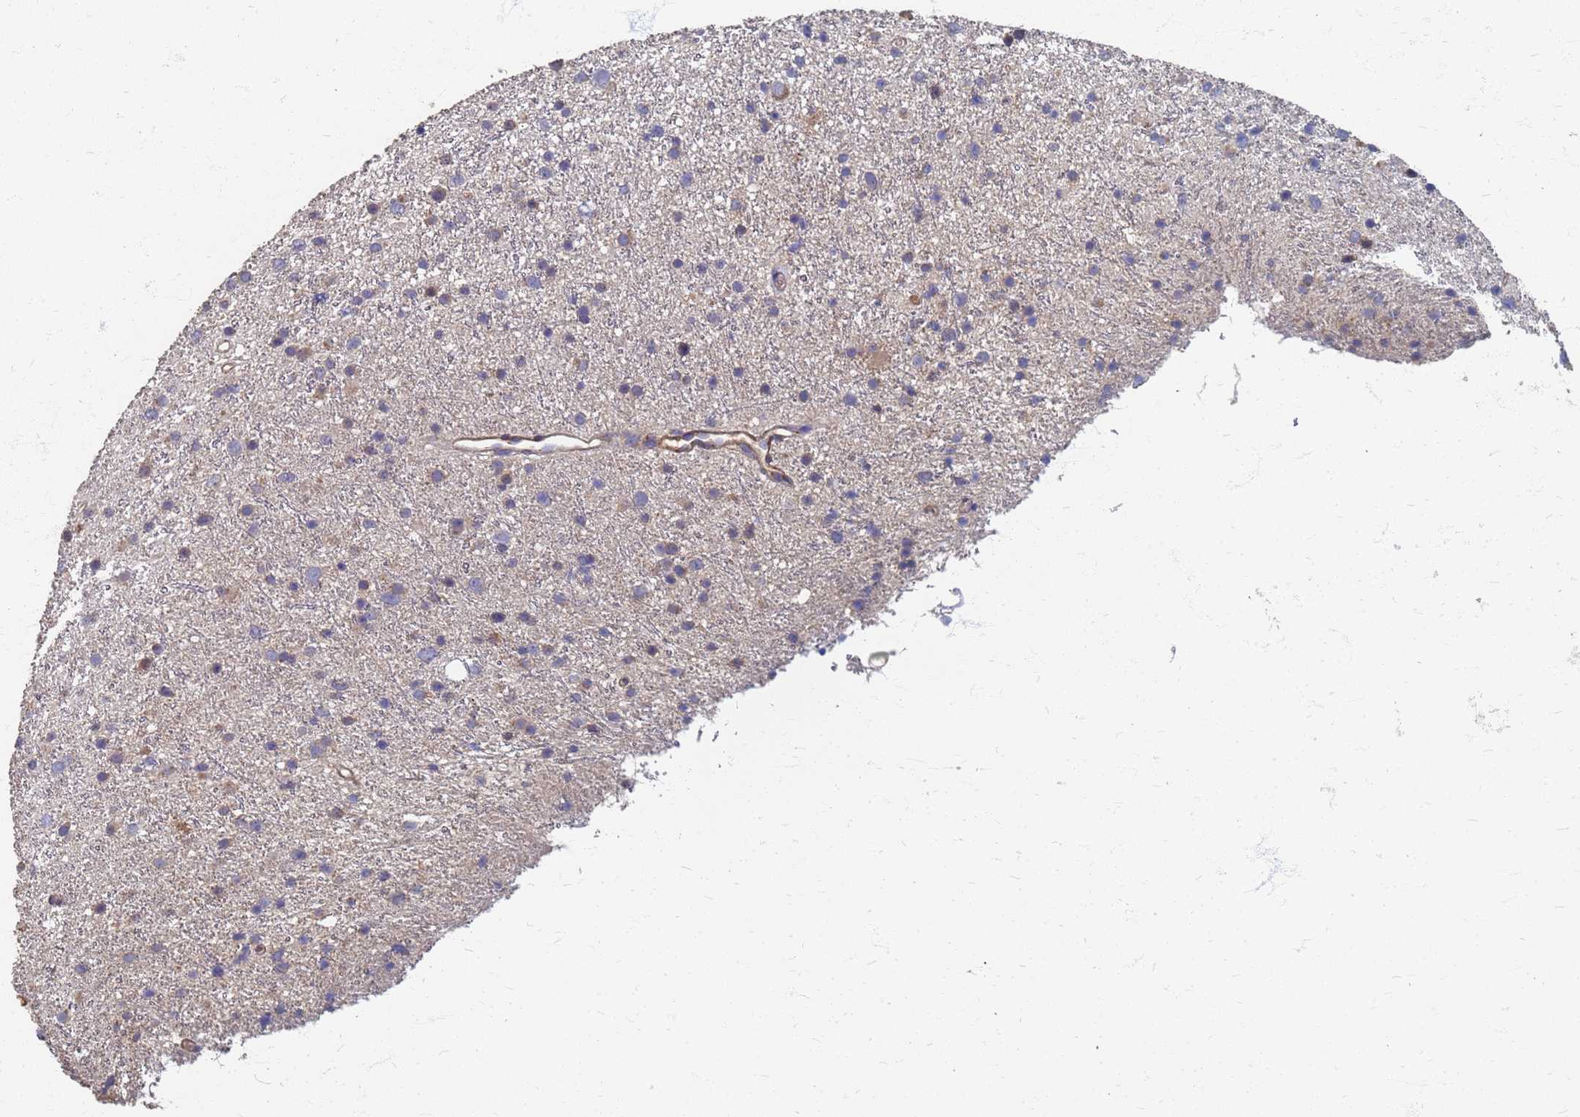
{"staining": {"intensity": "negative", "quantity": "none", "location": "none"}, "tissue": "glioma", "cell_type": "Tumor cells", "image_type": "cancer", "snomed": [{"axis": "morphology", "description": "Glioma, malignant, Low grade"}, {"axis": "topography", "description": "Cerebral cortex"}], "caption": "Tumor cells show no significant staining in glioma.", "gene": "KRCC1", "patient": {"sex": "female", "age": 39}}